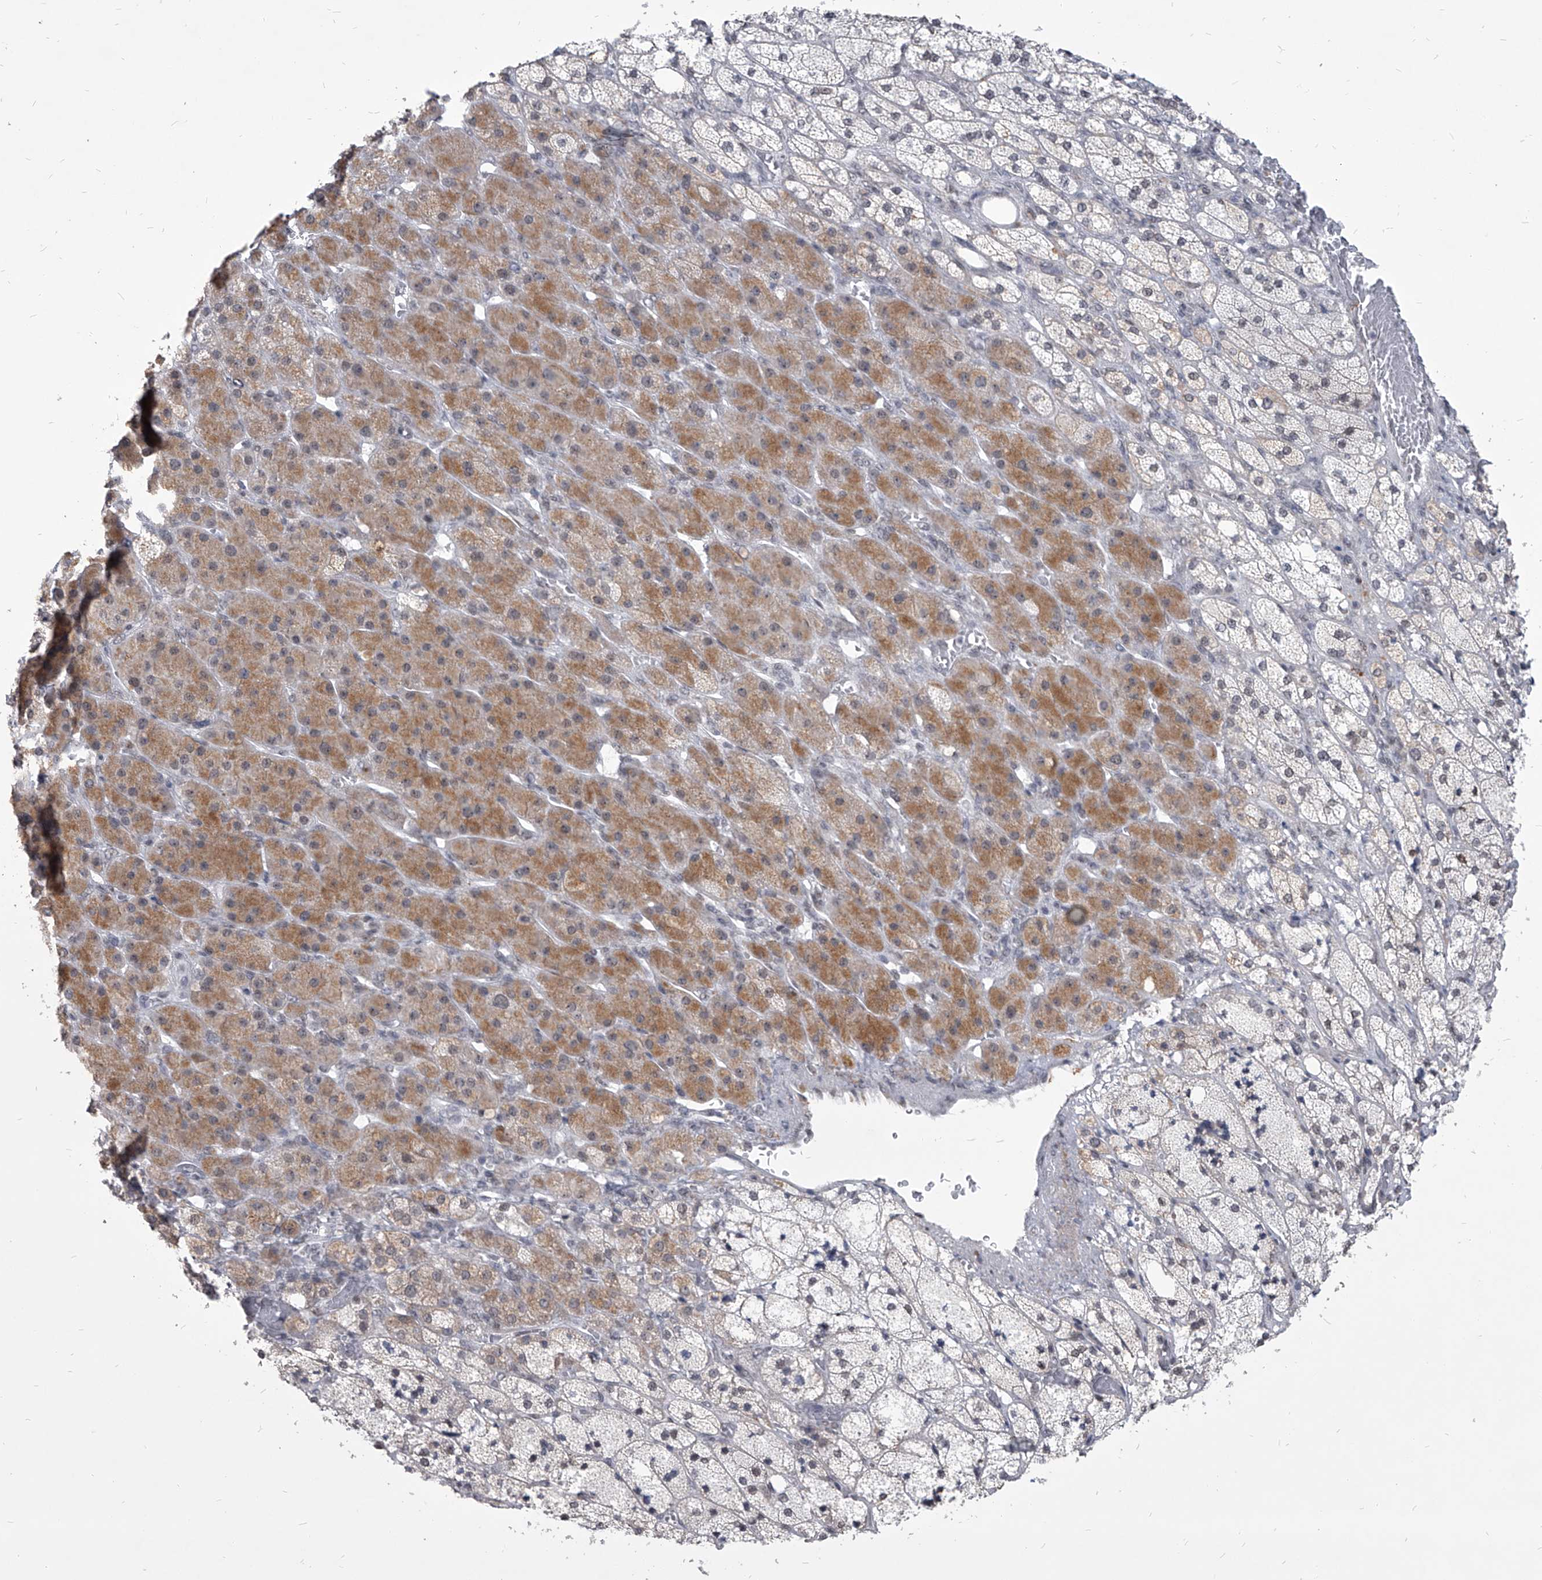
{"staining": {"intensity": "moderate", "quantity": "25%-75%", "location": "cytoplasmic/membranous"}, "tissue": "adrenal gland", "cell_type": "Glandular cells", "image_type": "normal", "snomed": [{"axis": "morphology", "description": "Normal tissue, NOS"}, {"axis": "topography", "description": "Adrenal gland"}], "caption": "Adrenal gland was stained to show a protein in brown. There is medium levels of moderate cytoplasmic/membranous expression in approximately 25%-75% of glandular cells.", "gene": "PPIL4", "patient": {"sex": "male", "age": 61}}